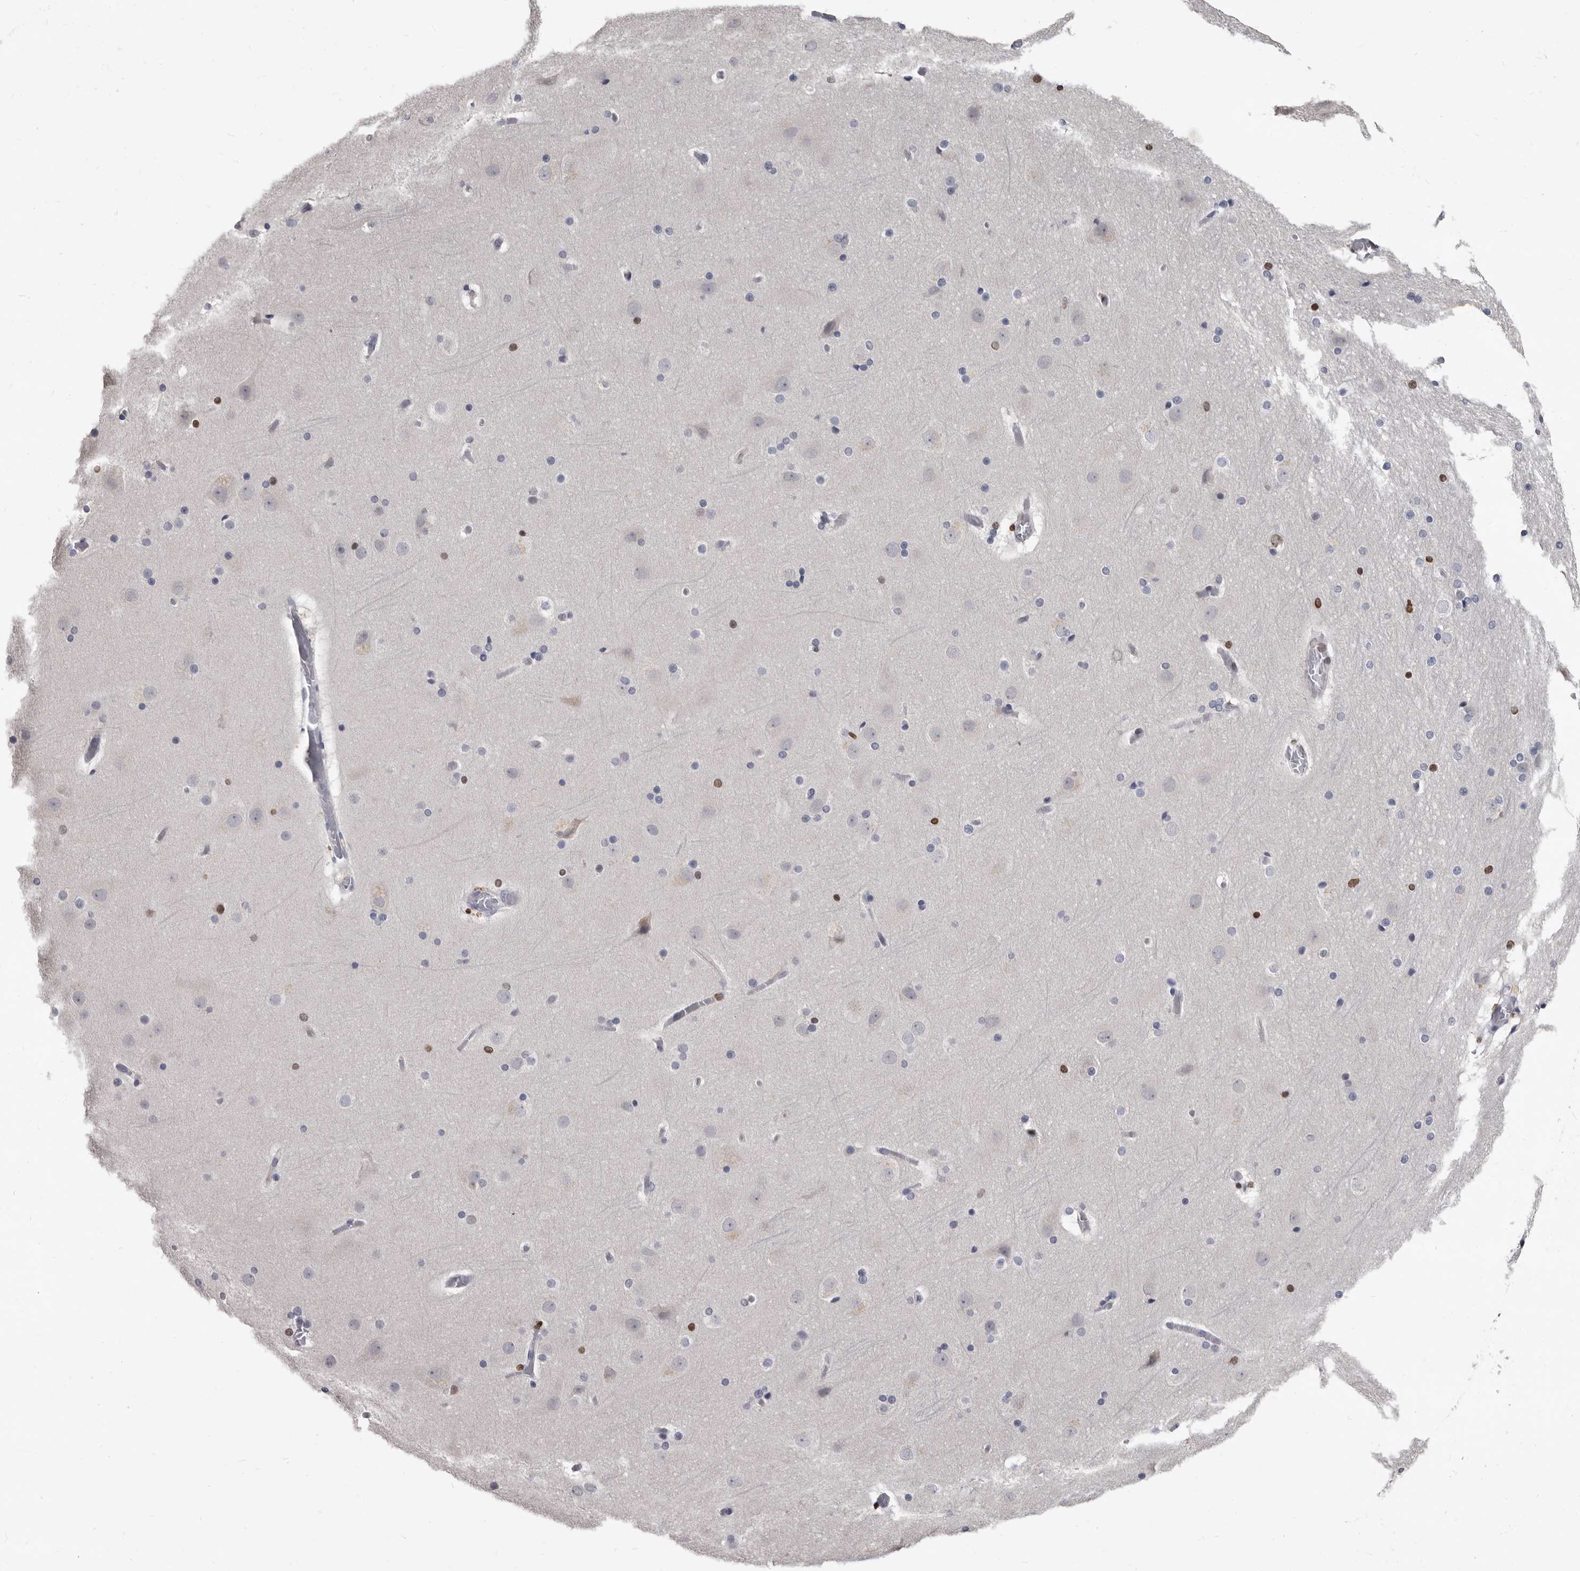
{"staining": {"intensity": "weak", "quantity": "<25%", "location": "nuclear"}, "tissue": "cerebral cortex", "cell_type": "Endothelial cells", "image_type": "normal", "snomed": [{"axis": "morphology", "description": "Normal tissue, NOS"}, {"axis": "topography", "description": "Cerebral cortex"}], "caption": "The immunohistochemistry histopathology image has no significant positivity in endothelial cells of cerebral cortex. (DAB immunohistochemistry, high magnification).", "gene": "AHR", "patient": {"sex": "male", "age": 57}}